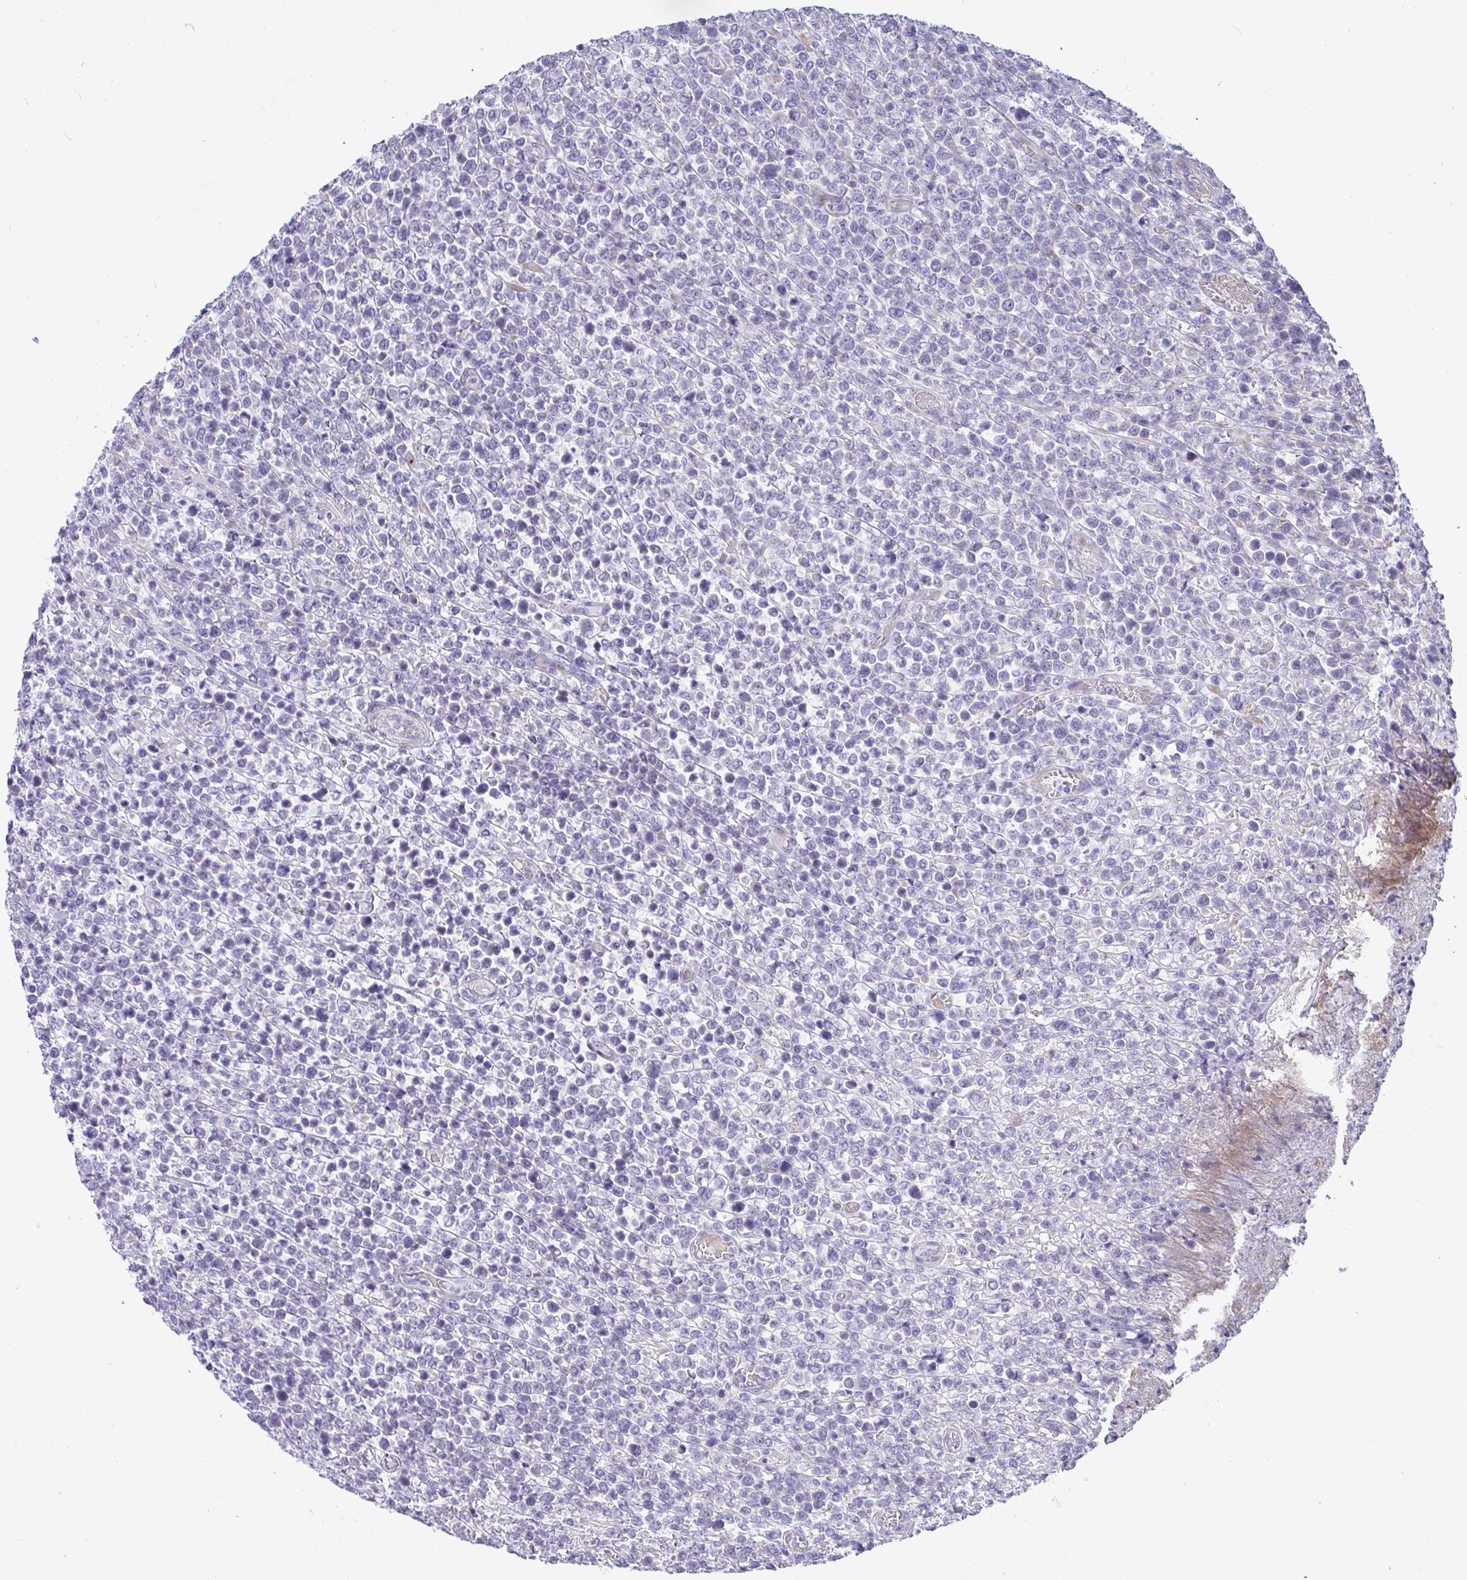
{"staining": {"intensity": "negative", "quantity": "none", "location": "none"}, "tissue": "lymphoma", "cell_type": "Tumor cells", "image_type": "cancer", "snomed": [{"axis": "morphology", "description": "Malignant lymphoma, non-Hodgkin's type, High grade"}, {"axis": "topography", "description": "Soft tissue"}], "caption": "This photomicrograph is of lymphoma stained with immunohistochemistry to label a protein in brown with the nuclei are counter-stained blue. There is no staining in tumor cells.", "gene": "NTN1", "patient": {"sex": "female", "age": 56}}